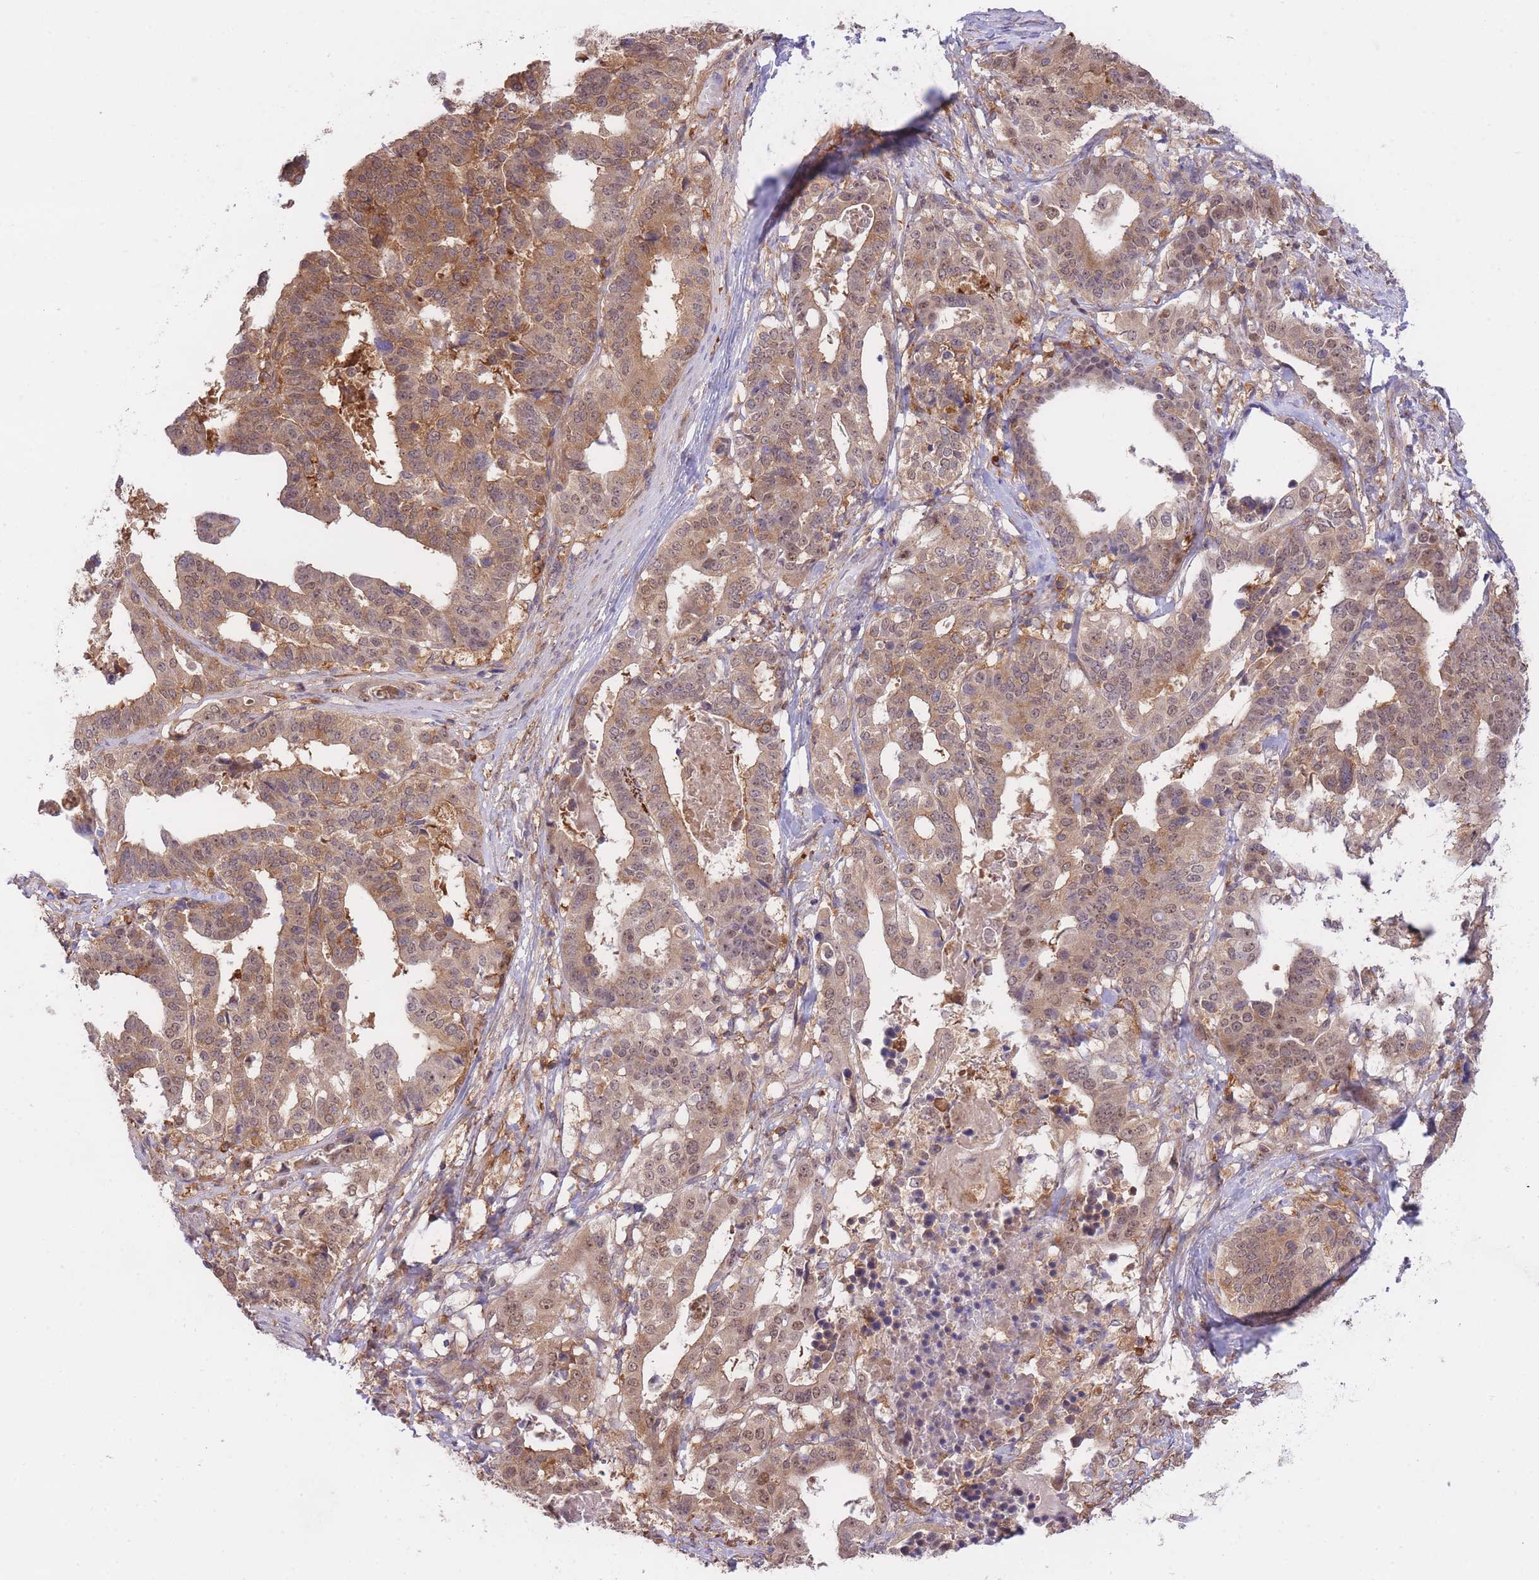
{"staining": {"intensity": "moderate", "quantity": ">75%", "location": "cytoplasmic/membranous"}, "tissue": "stomach cancer", "cell_type": "Tumor cells", "image_type": "cancer", "snomed": [{"axis": "morphology", "description": "Adenocarcinoma, NOS"}, {"axis": "topography", "description": "Stomach"}], "caption": "This is a histology image of immunohistochemistry staining of stomach adenocarcinoma, which shows moderate positivity in the cytoplasmic/membranous of tumor cells.", "gene": "EXOSC8", "patient": {"sex": "male", "age": 48}}